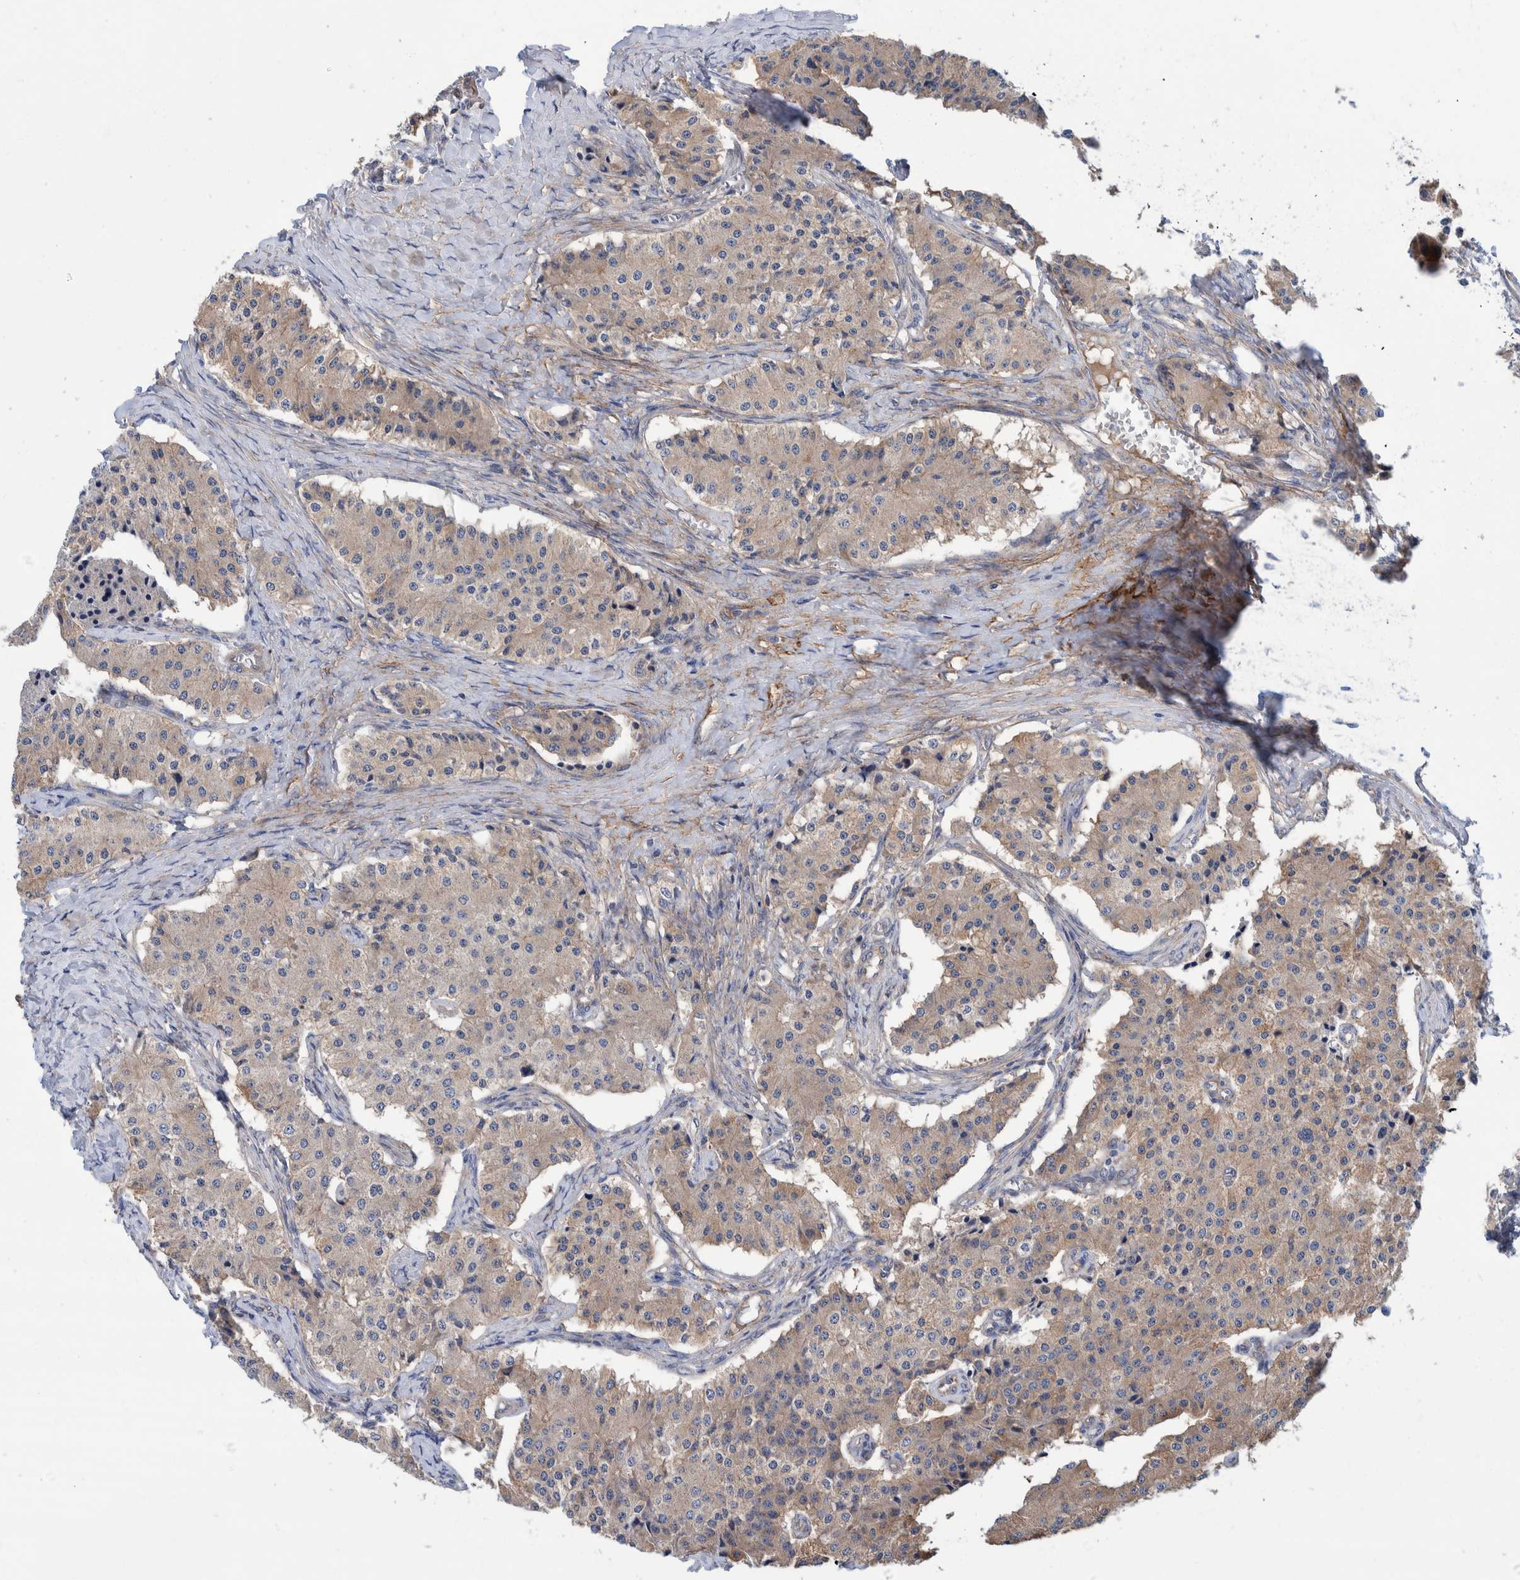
{"staining": {"intensity": "weak", "quantity": "25%-75%", "location": "cytoplasmic/membranous"}, "tissue": "carcinoid", "cell_type": "Tumor cells", "image_type": "cancer", "snomed": [{"axis": "morphology", "description": "Carcinoid, malignant, NOS"}, {"axis": "topography", "description": "Colon"}], "caption": "Approximately 25%-75% of tumor cells in carcinoid display weak cytoplasmic/membranous protein staining as visualized by brown immunohistochemical staining.", "gene": "SLC25A10", "patient": {"sex": "female", "age": 52}}